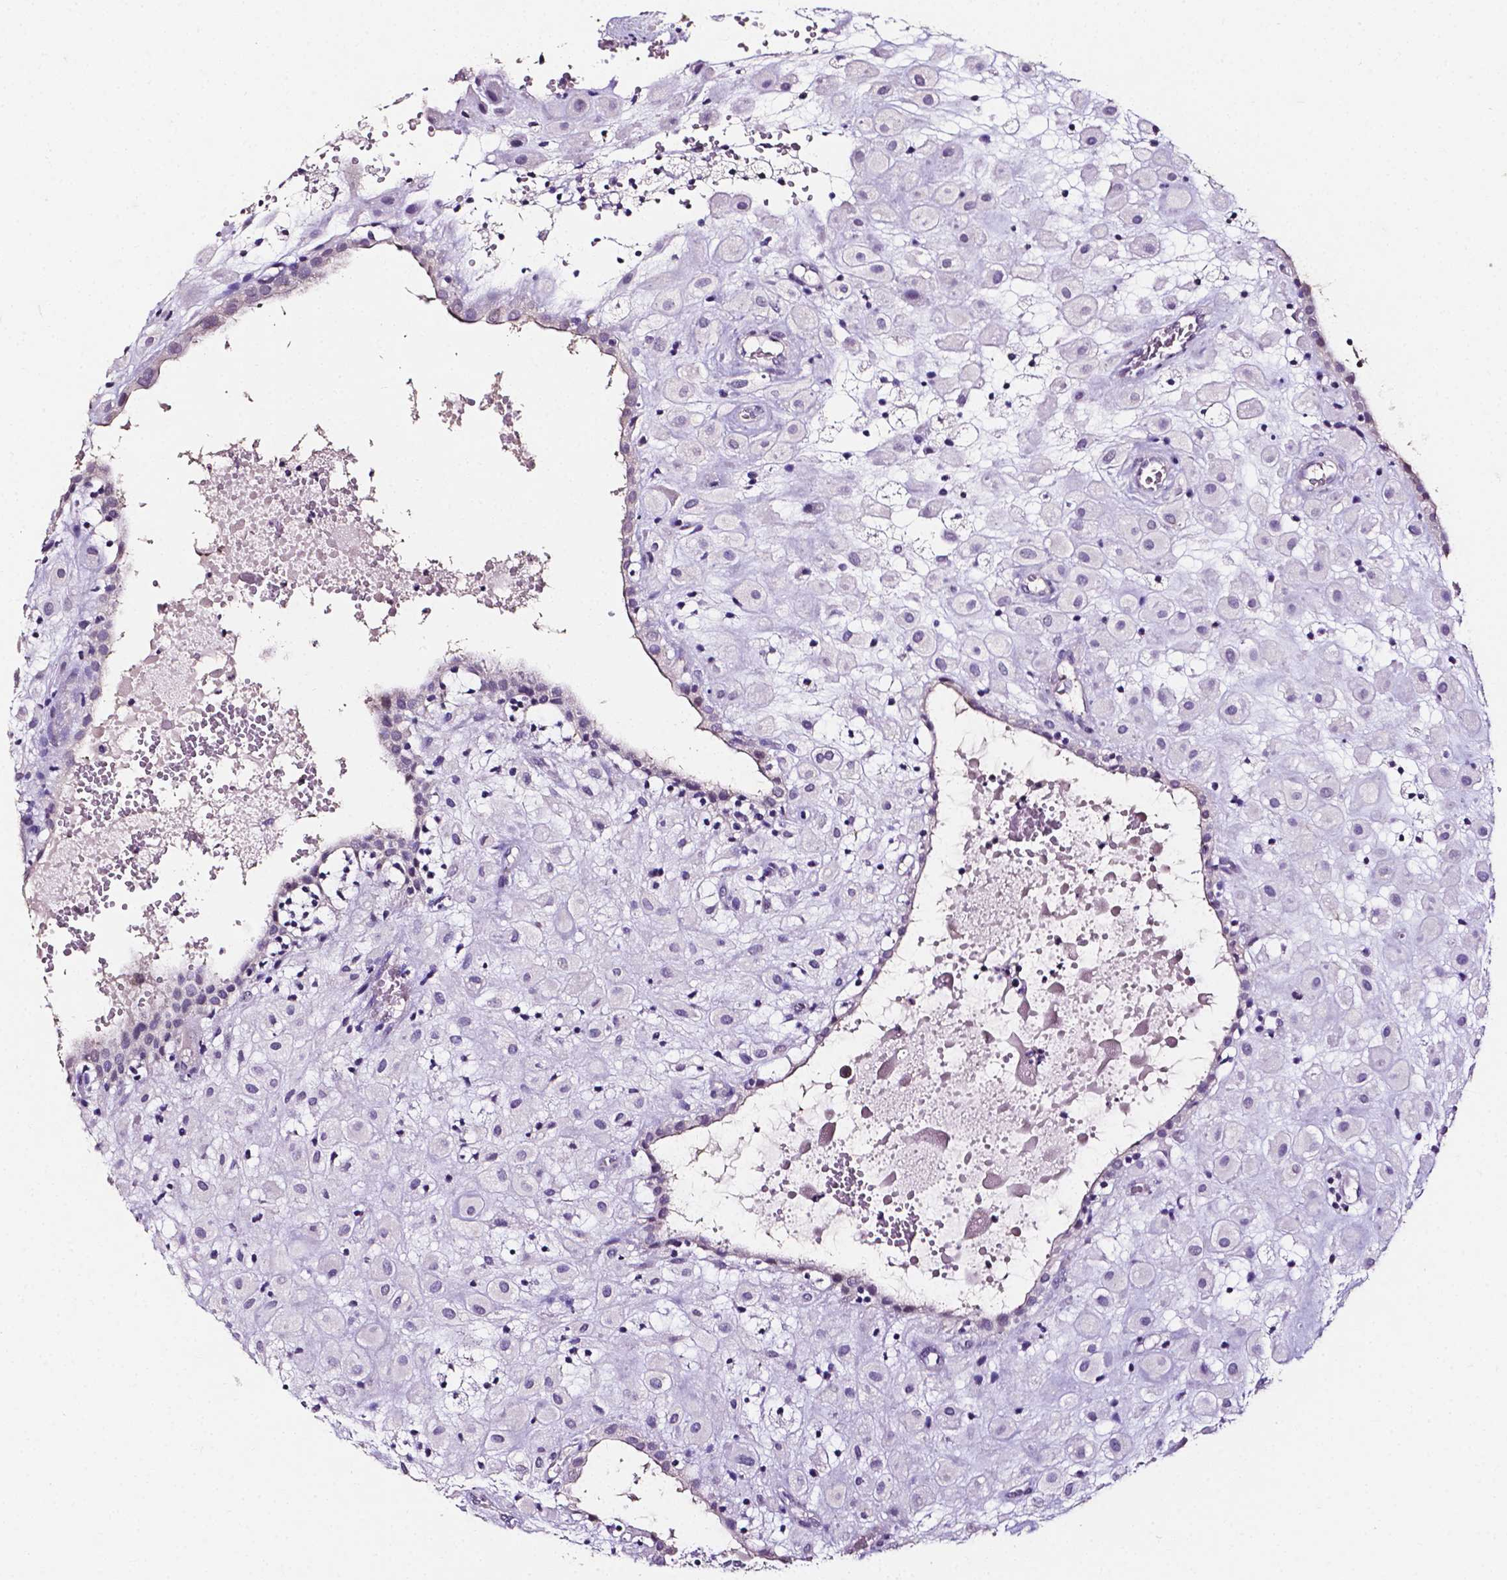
{"staining": {"intensity": "negative", "quantity": "none", "location": "none"}, "tissue": "placenta", "cell_type": "Decidual cells", "image_type": "normal", "snomed": [{"axis": "morphology", "description": "Normal tissue, NOS"}, {"axis": "topography", "description": "Placenta"}], "caption": "This is a image of immunohistochemistry staining of benign placenta, which shows no staining in decidual cells. The staining was performed using DAB (3,3'-diaminobenzidine) to visualize the protein expression in brown, while the nuclei were stained in blue with hematoxylin (Magnification: 20x).", "gene": "PSAT1", "patient": {"sex": "female", "age": 24}}